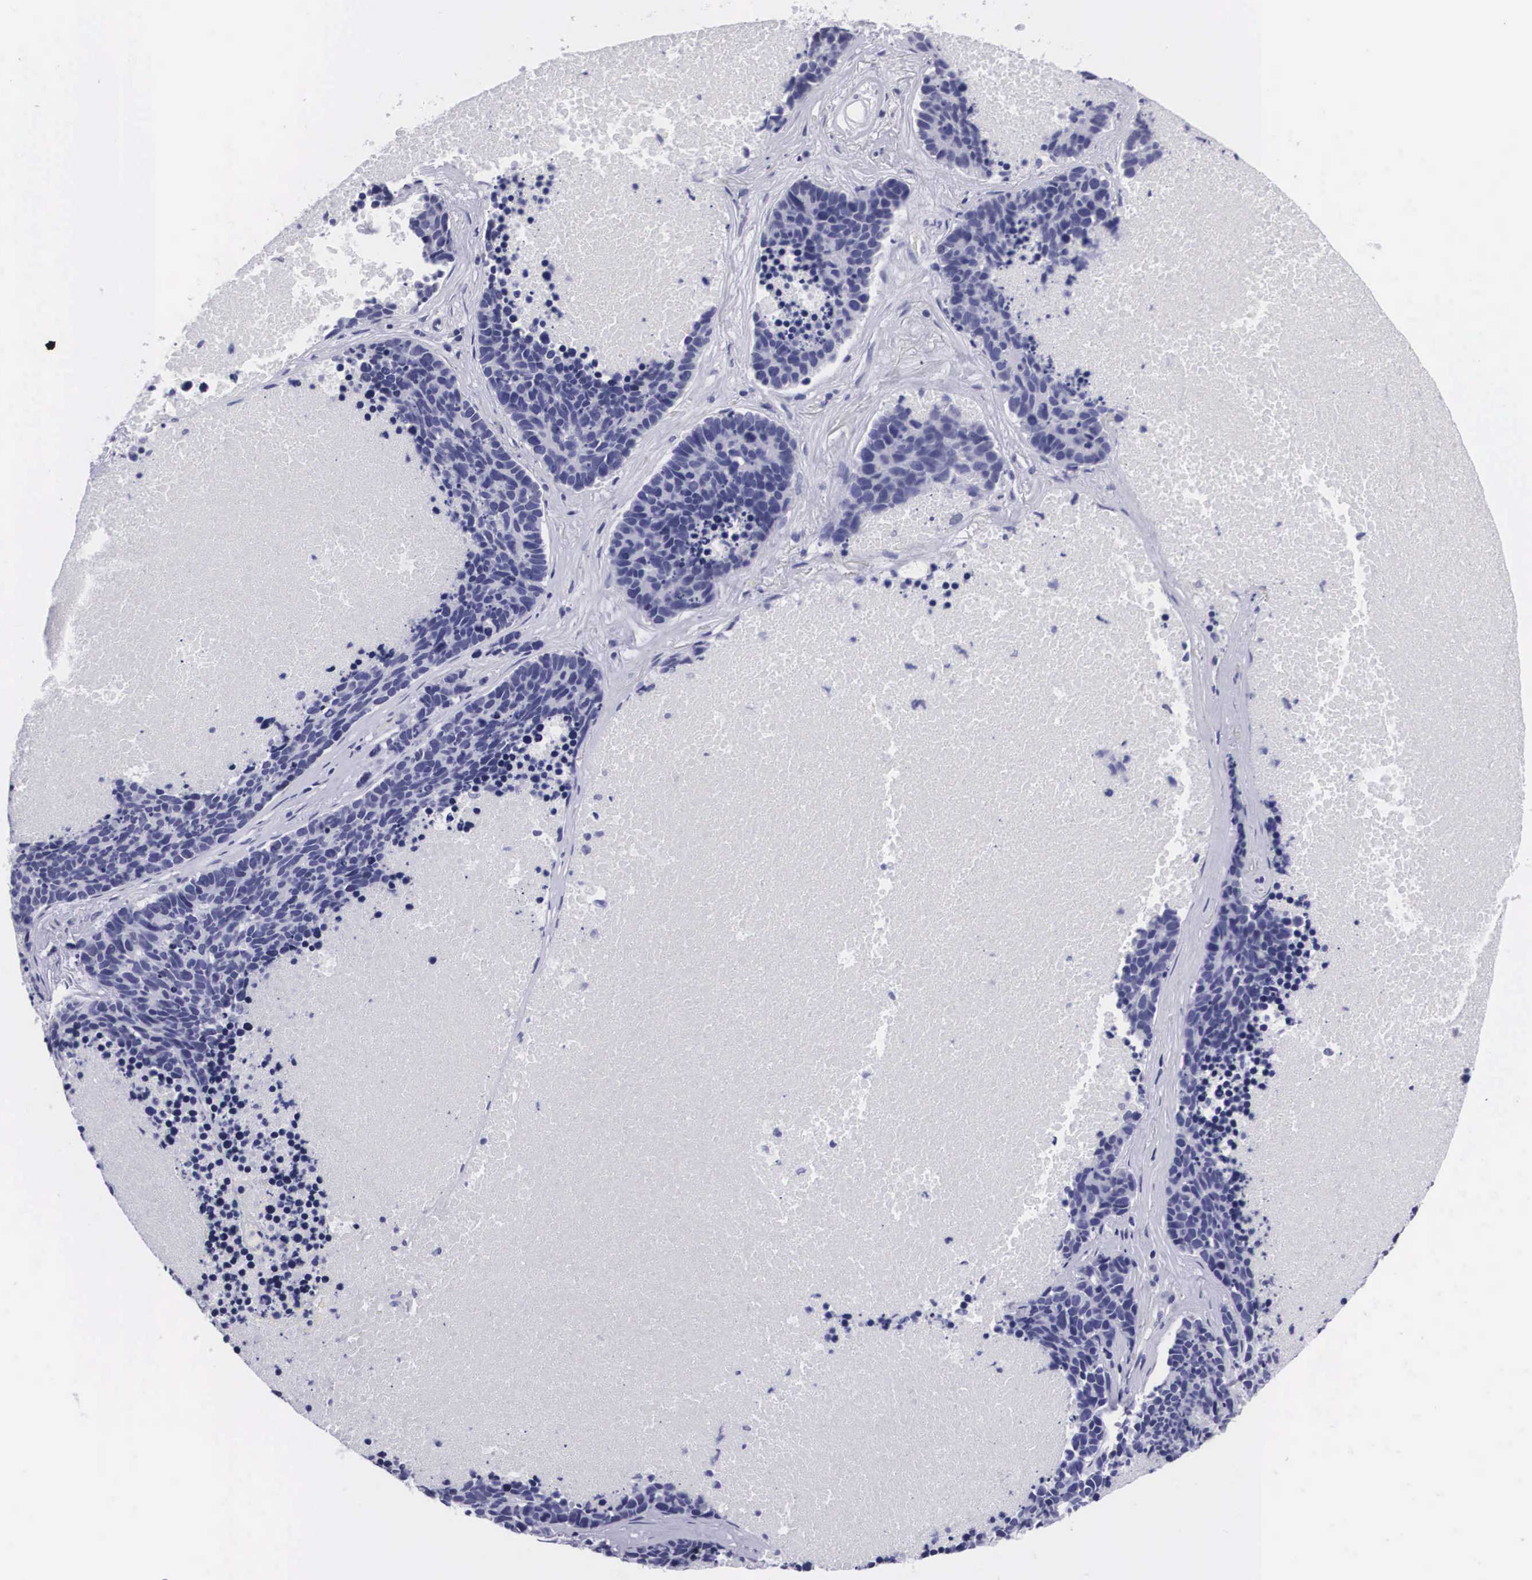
{"staining": {"intensity": "negative", "quantity": "none", "location": "none"}, "tissue": "lung cancer", "cell_type": "Tumor cells", "image_type": "cancer", "snomed": [{"axis": "morphology", "description": "Neoplasm, malignant, NOS"}, {"axis": "topography", "description": "Lung"}], "caption": "Human lung cancer (malignant neoplasm) stained for a protein using immunohistochemistry shows no positivity in tumor cells.", "gene": "C22orf31", "patient": {"sex": "female", "age": 75}}